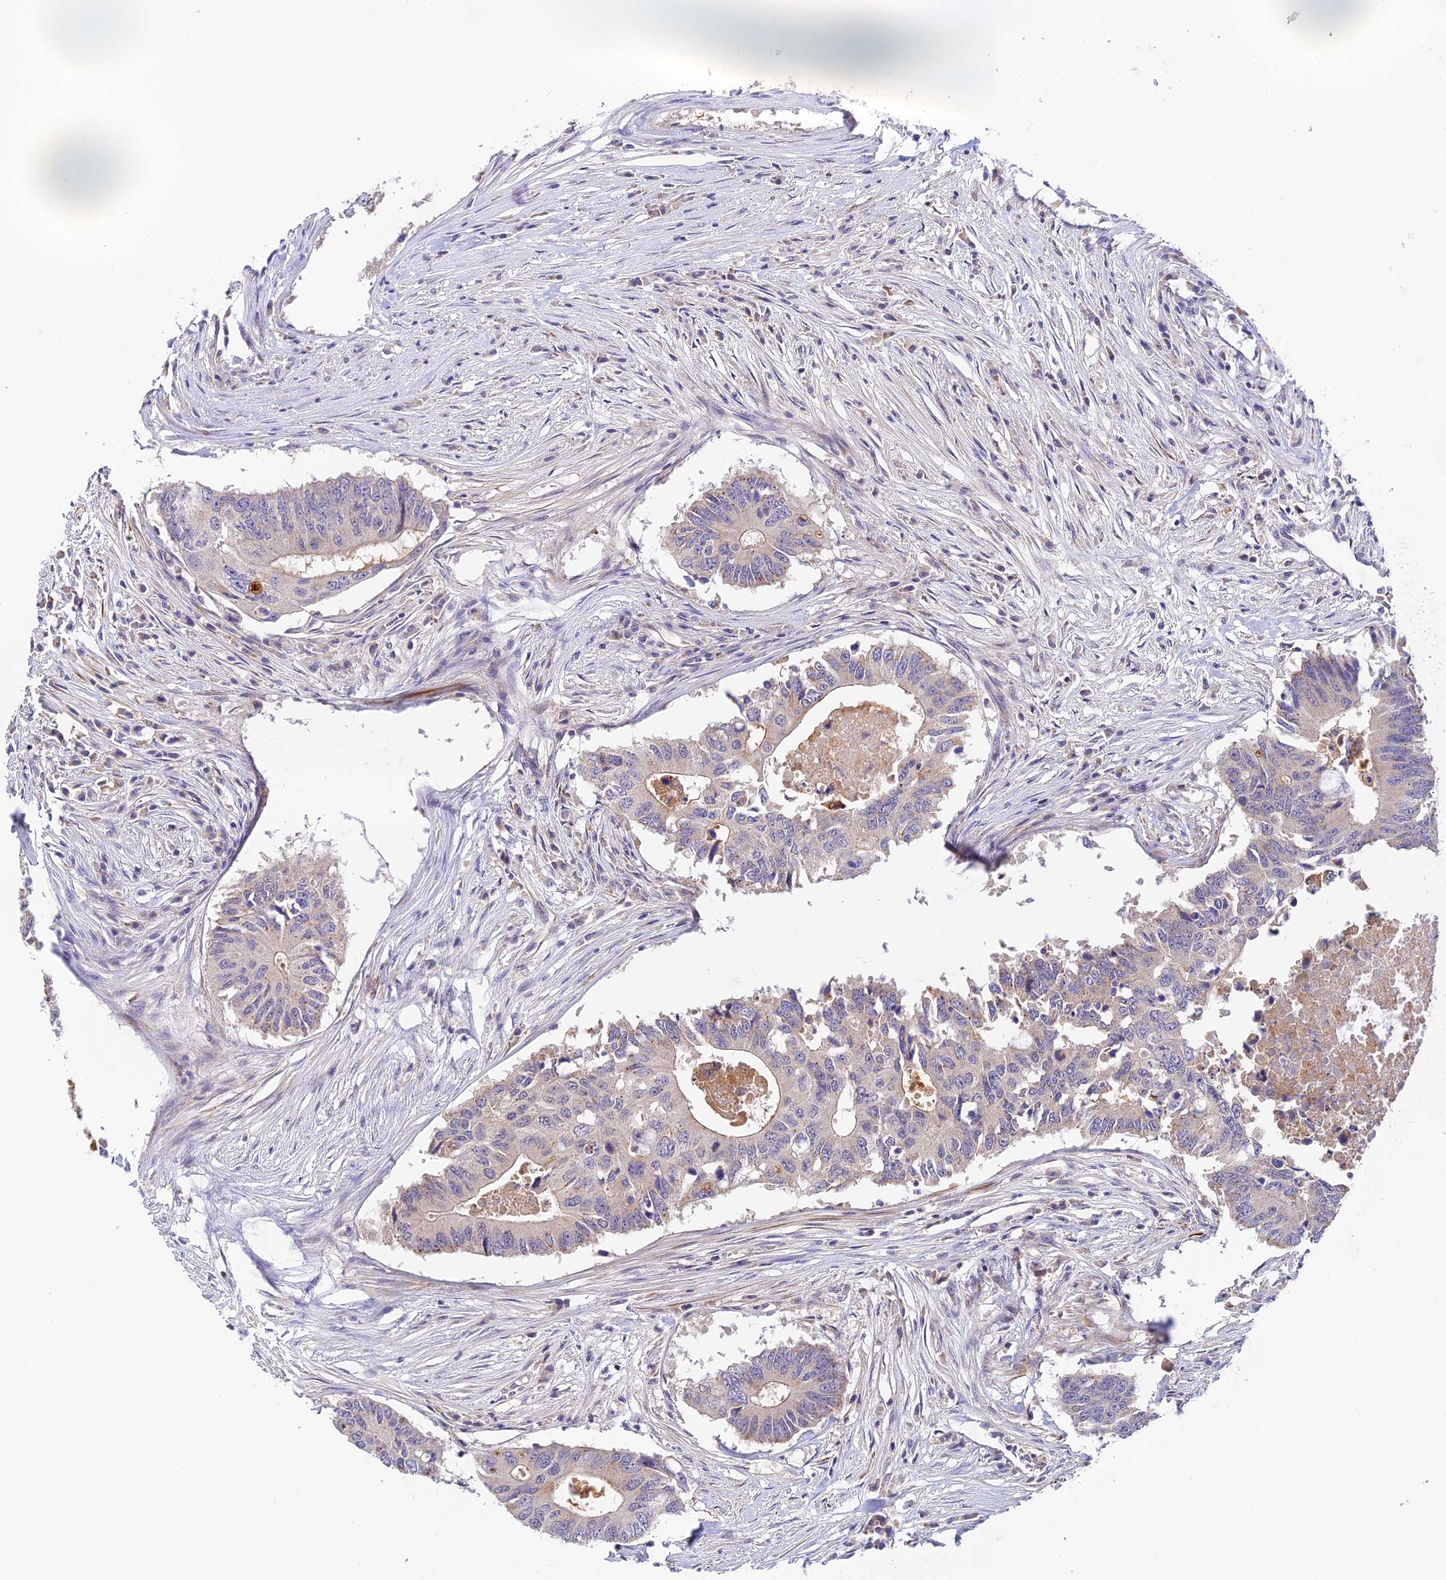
{"staining": {"intensity": "negative", "quantity": "none", "location": "none"}, "tissue": "colorectal cancer", "cell_type": "Tumor cells", "image_type": "cancer", "snomed": [{"axis": "morphology", "description": "Adenocarcinoma, NOS"}, {"axis": "topography", "description": "Colon"}], "caption": "DAB (3,3'-diaminobenzidine) immunohistochemical staining of colorectal cancer displays no significant staining in tumor cells.", "gene": "CWH43", "patient": {"sex": "male", "age": 71}}